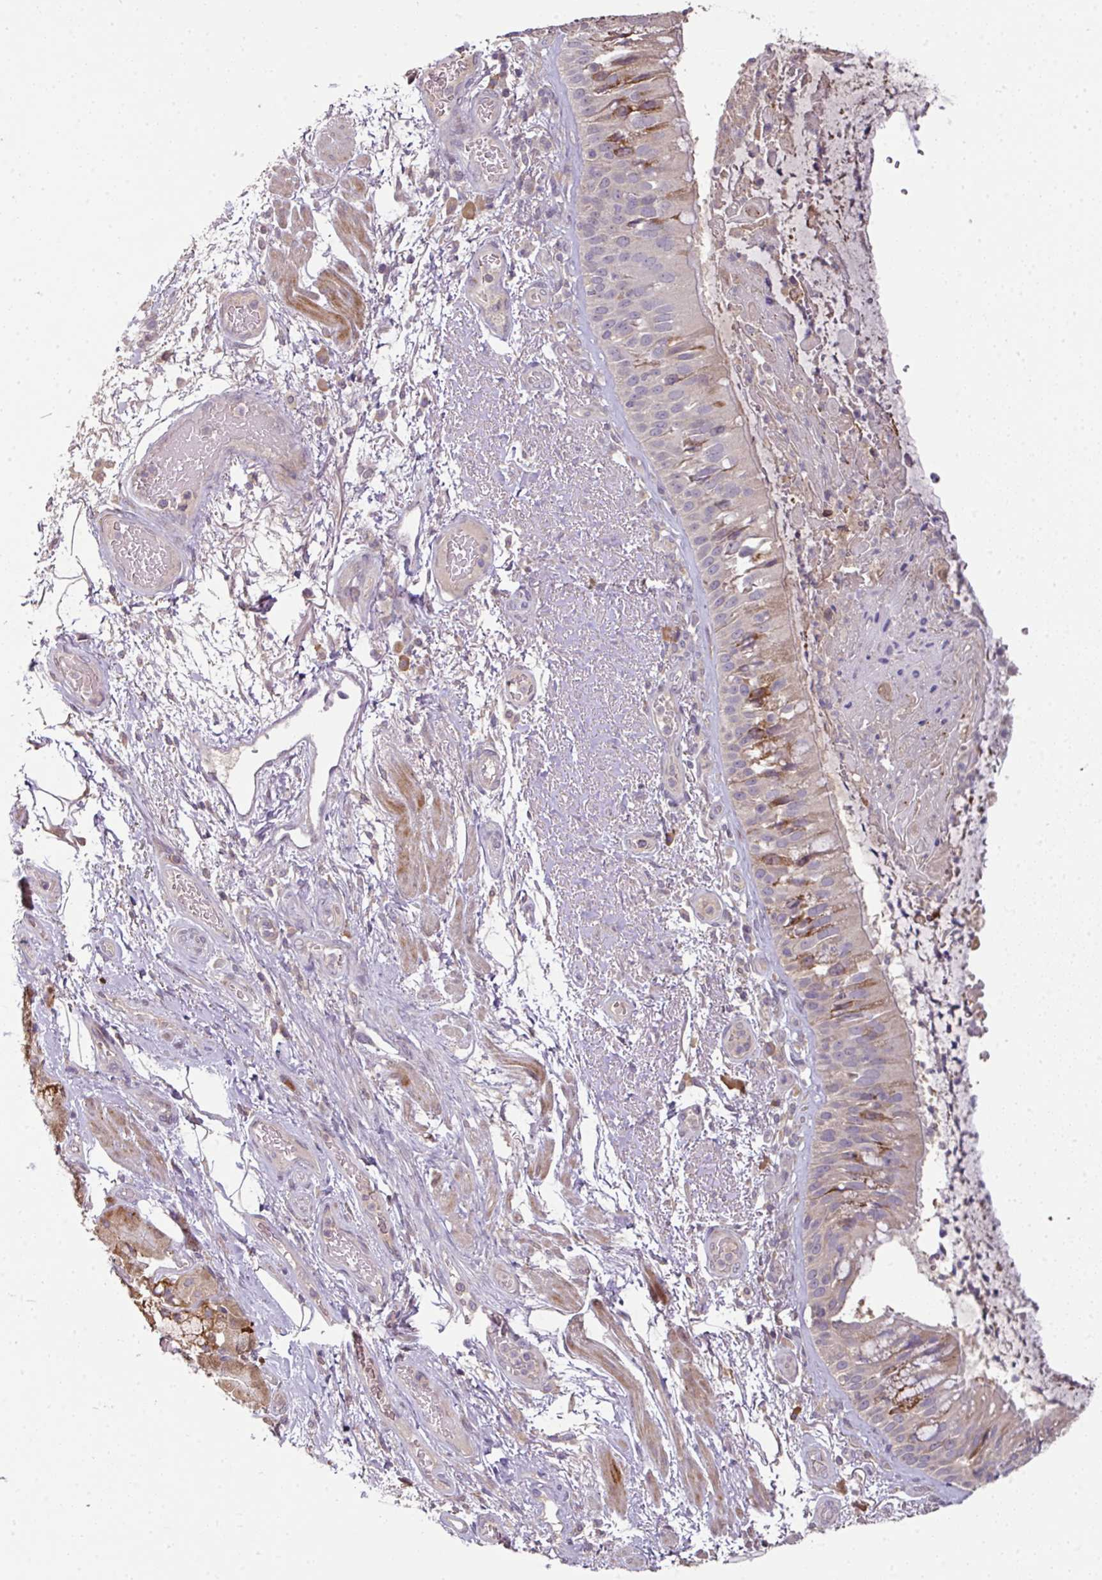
{"staining": {"intensity": "moderate", "quantity": "<25%", "location": "cytoplasmic/membranous"}, "tissue": "bronchus", "cell_type": "Respiratory epithelial cells", "image_type": "normal", "snomed": [{"axis": "morphology", "description": "Normal tissue, NOS"}, {"axis": "topography", "description": "Cartilage tissue"}, {"axis": "topography", "description": "Bronchus"}], "caption": "Immunohistochemical staining of normal human bronchus demonstrates moderate cytoplasmic/membranous protein expression in about <25% of respiratory epithelial cells. The staining was performed using DAB (3,3'-diaminobenzidine) to visualize the protein expression in brown, while the nuclei were stained in blue with hematoxylin (Magnification: 20x).", "gene": "SPCS3", "patient": {"sex": "male", "age": 63}}